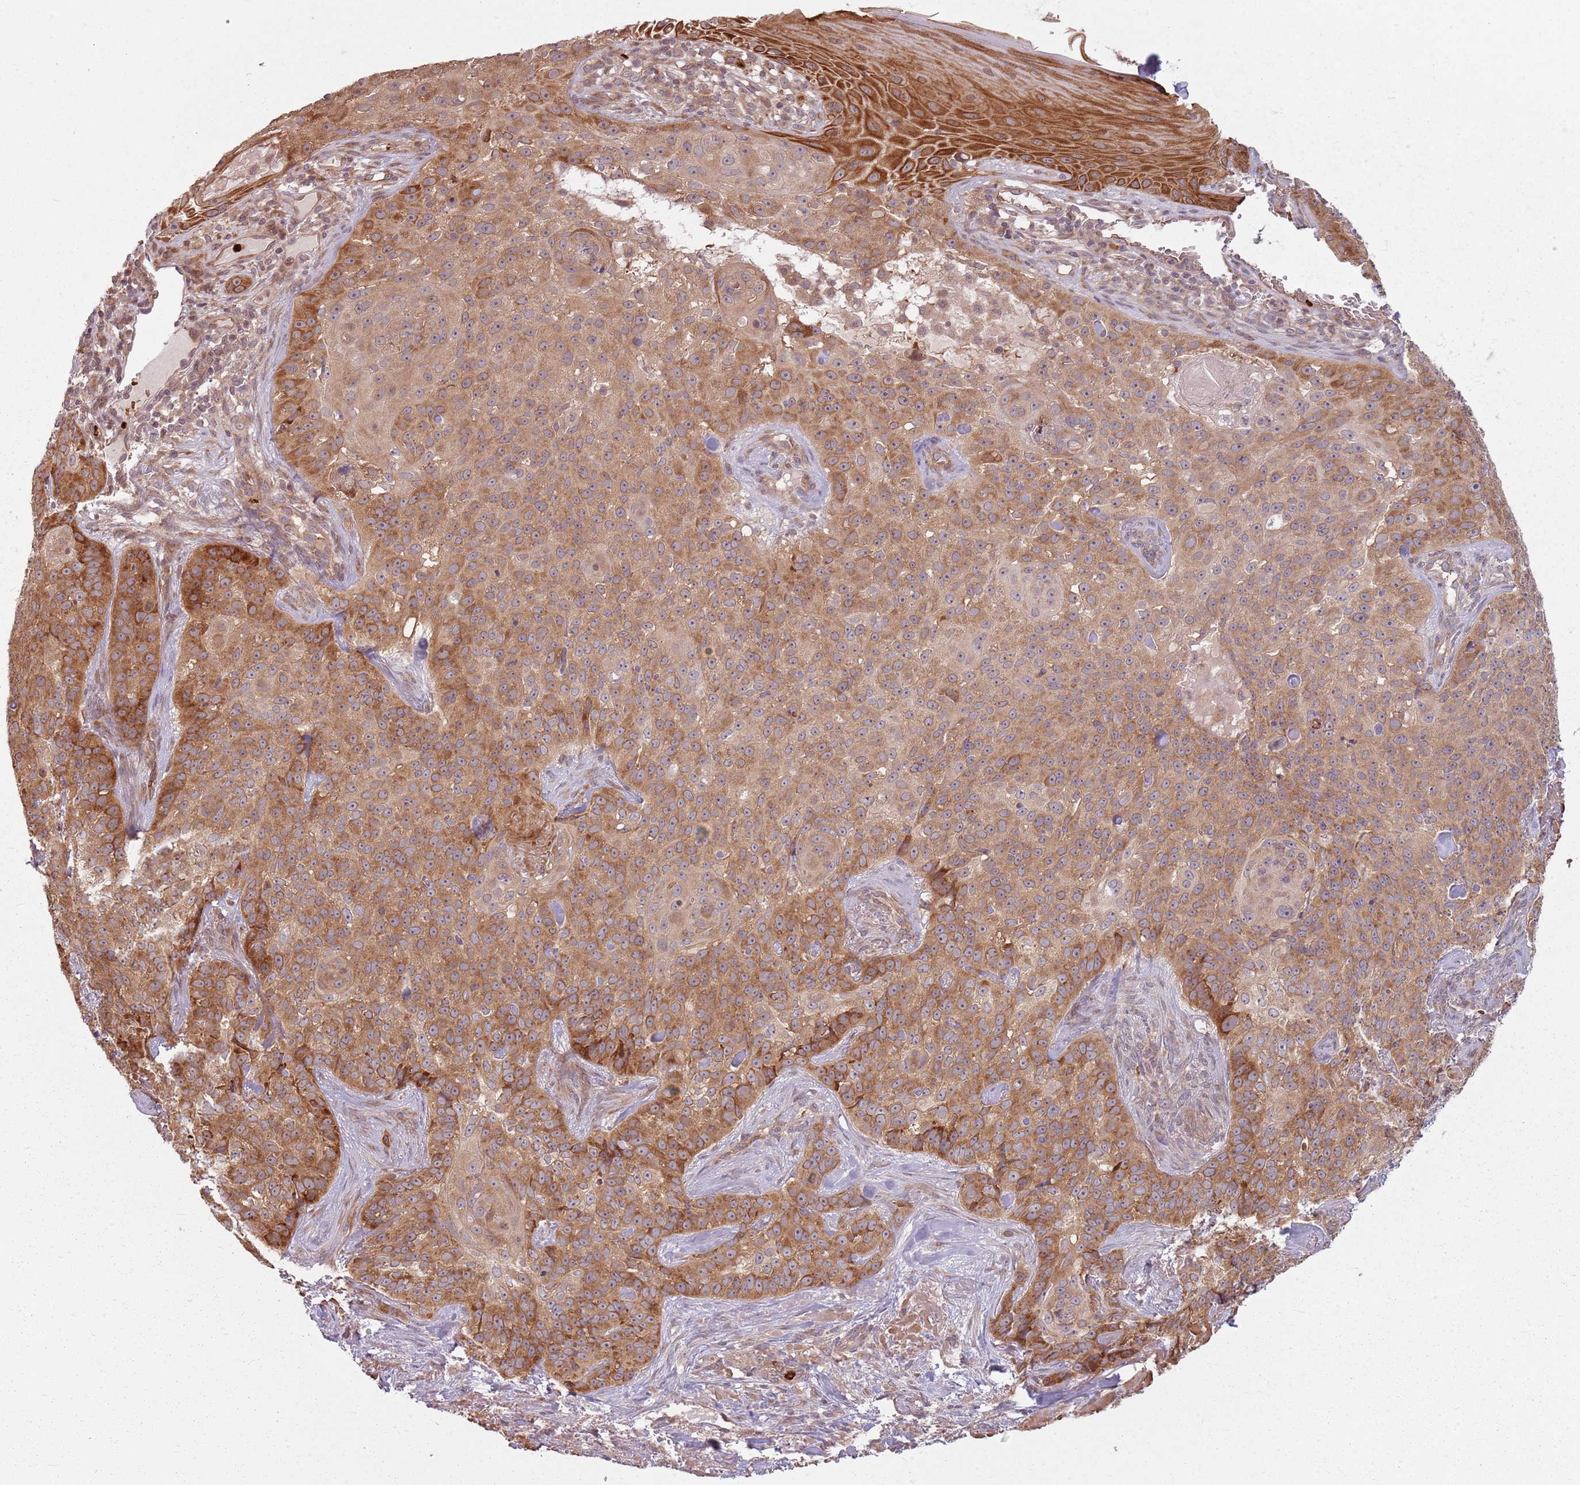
{"staining": {"intensity": "strong", "quantity": ">75%", "location": "cytoplasmic/membranous"}, "tissue": "skin cancer", "cell_type": "Tumor cells", "image_type": "cancer", "snomed": [{"axis": "morphology", "description": "Basal cell carcinoma"}, {"axis": "topography", "description": "Skin"}], "caption": "This is an image of immunohistochemistry staining of skin cancer (basal cell carcinoma), which shows strong expression in the cytoplasmic/membranous of tumor cells.", "gene": "HSPA14", "patient": {"sex": "female", "age": 92}}